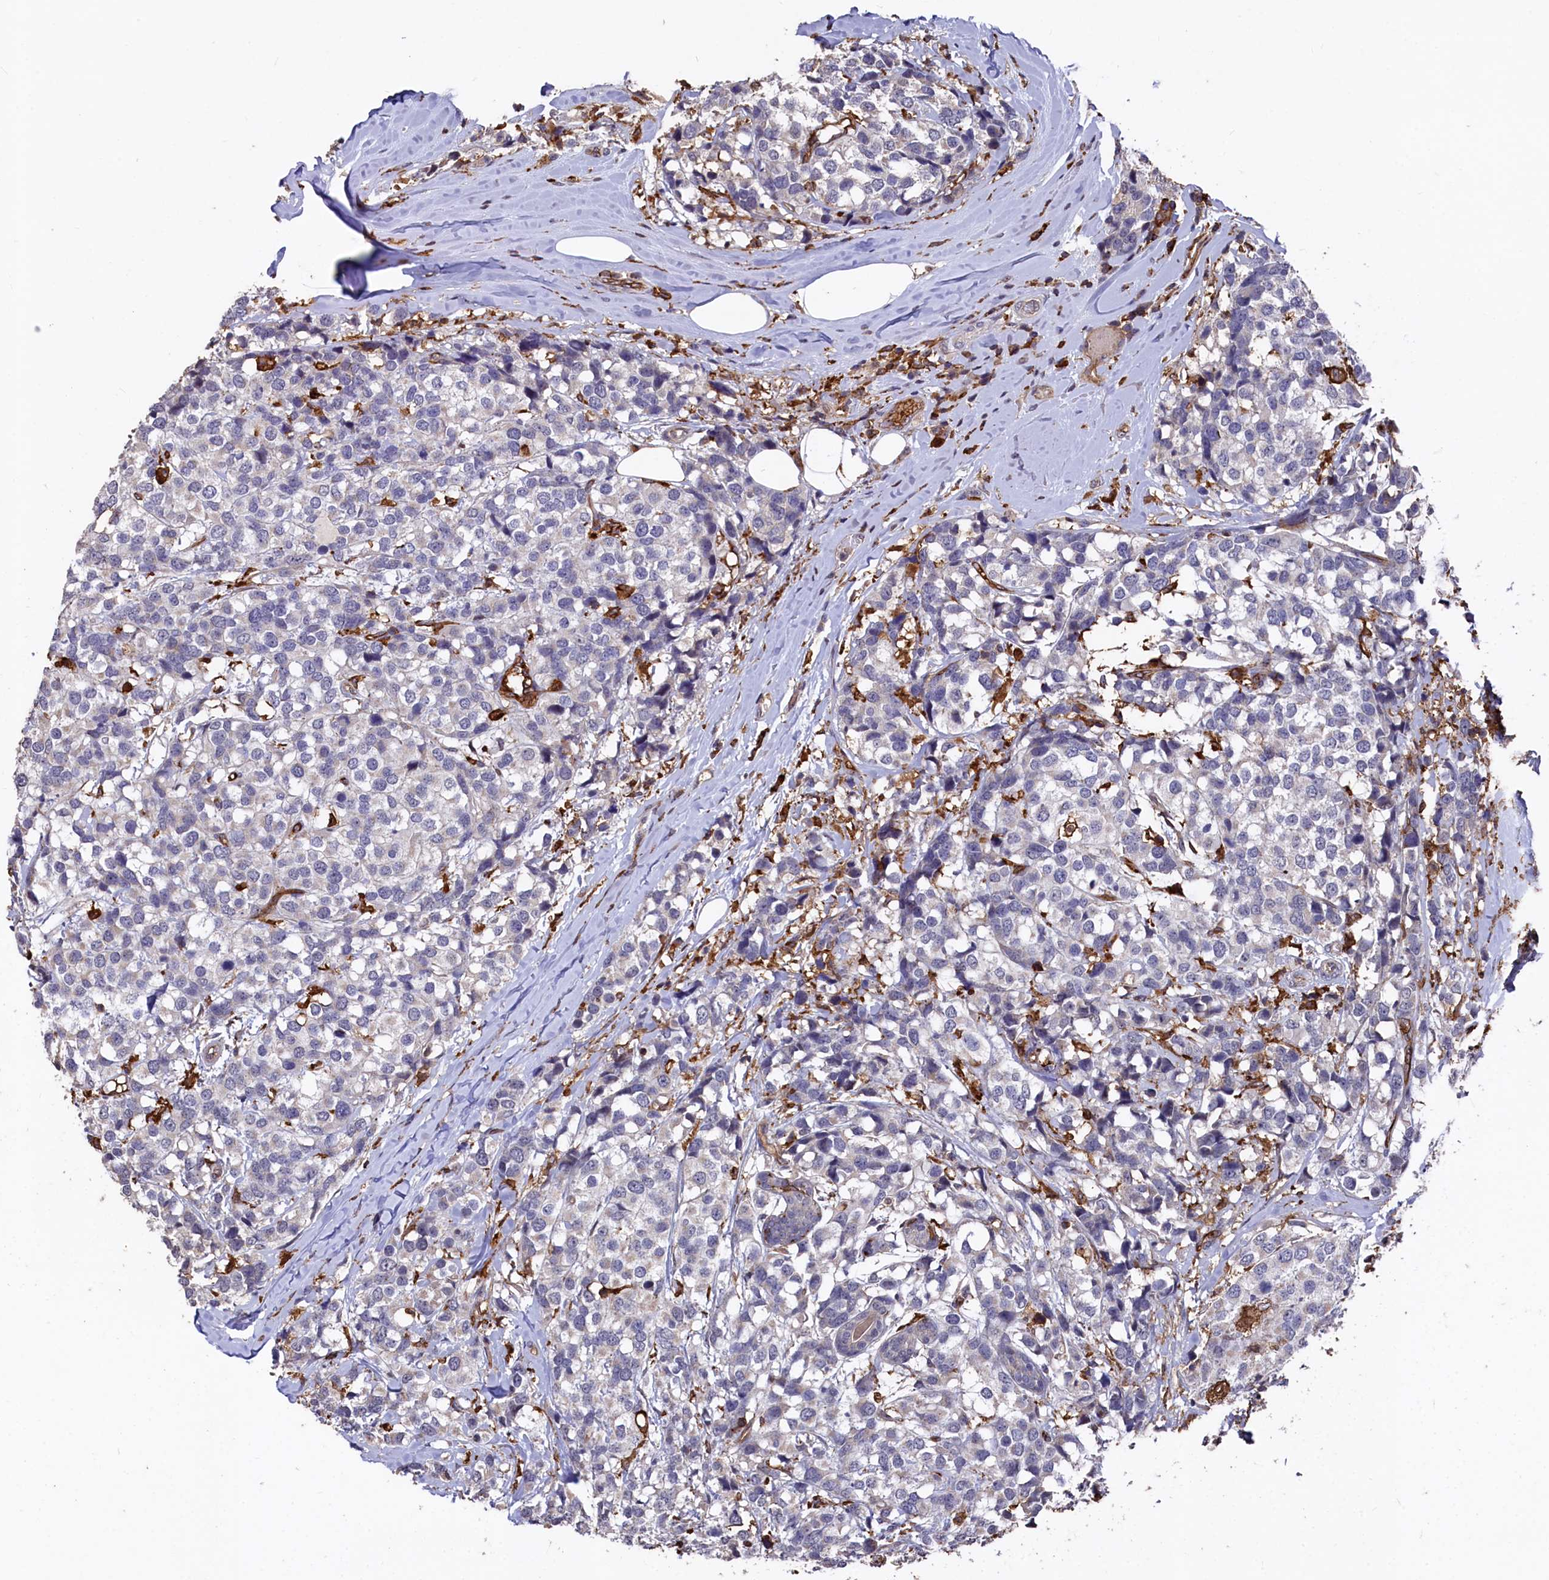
{"staining": {"intensity": "negative", "quantity": "none", "location": "none"}, "tissue": "breast cancer", "cell_type": "Tumor cells", "image_type": "cancer", "snomed": [{"axis": "morphology", "description": "Lobular carcinoma"}, {"axis": "topography", "description": "Breast"}], "caption": "DAB (3,3'-diaminobenzidine) immunohistochemical staining of human breast cancer reveals no significant expression in tumor cells.", "gene": "PLEKHO2", "patient": {"sex": "female", "age": 59}}